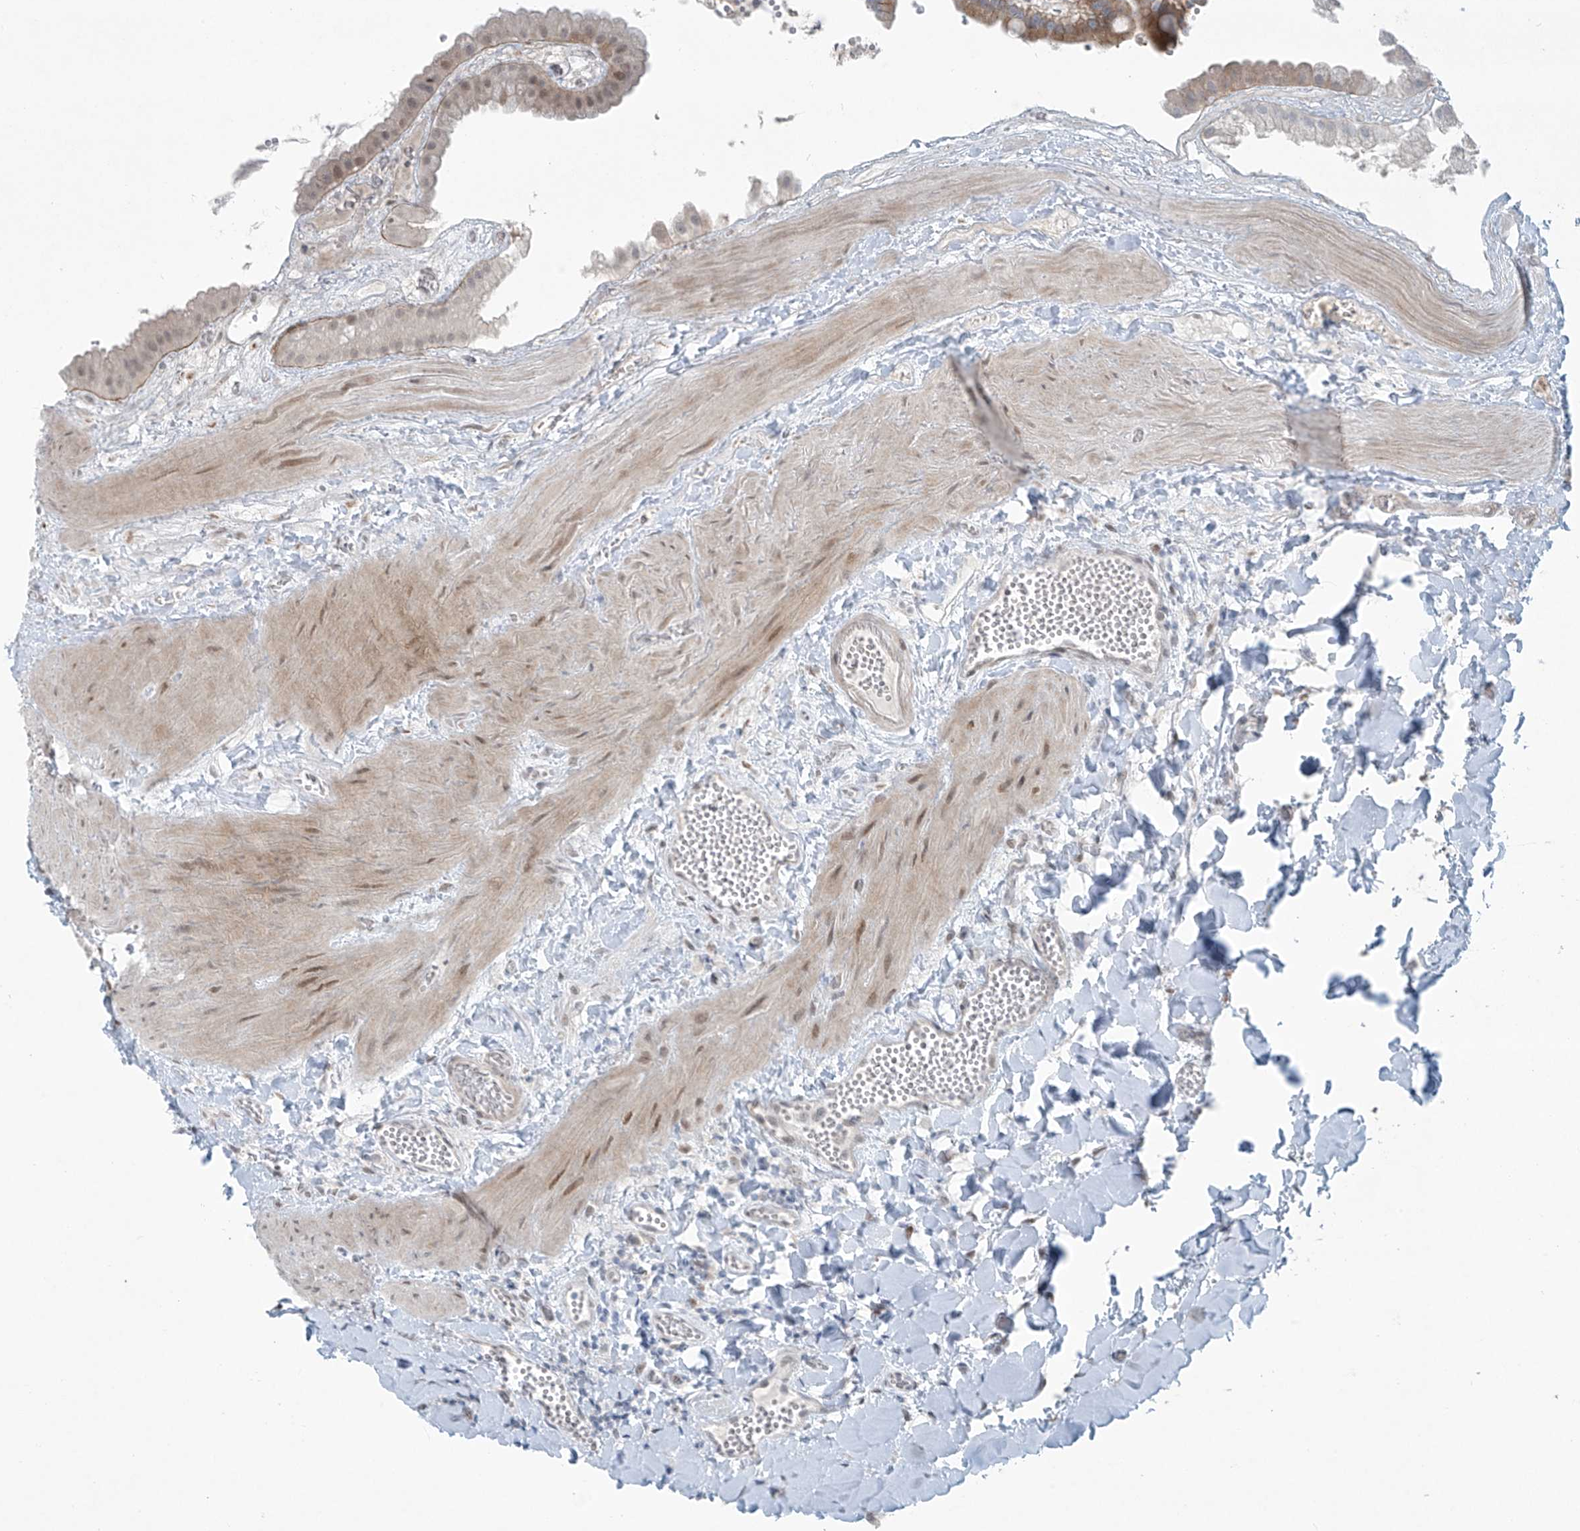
{"staining": {"intensity": "moderate", "quantity": "<25%", "location": "cytoplasmic/membranous,nuclear"}, "tissue": "gallbladder", "cell_type": "Glandular cells", "image_type": "normal", "snomed": [{"axis": "morphology", "description": "Normal tissue, NOS"}, {"axis": "topography", "description": "Gallbladder"}], "caption": "High-power microscopy captured an immunohistochemistry (IHC) histopathology image of unremarkable gallbladder, revealing moderate cytoplasmic/membranous,nuclear staining in about <25% of glandular cells.", "gene": "PPAT", "patient": {"sex": "male", "age": 55}}